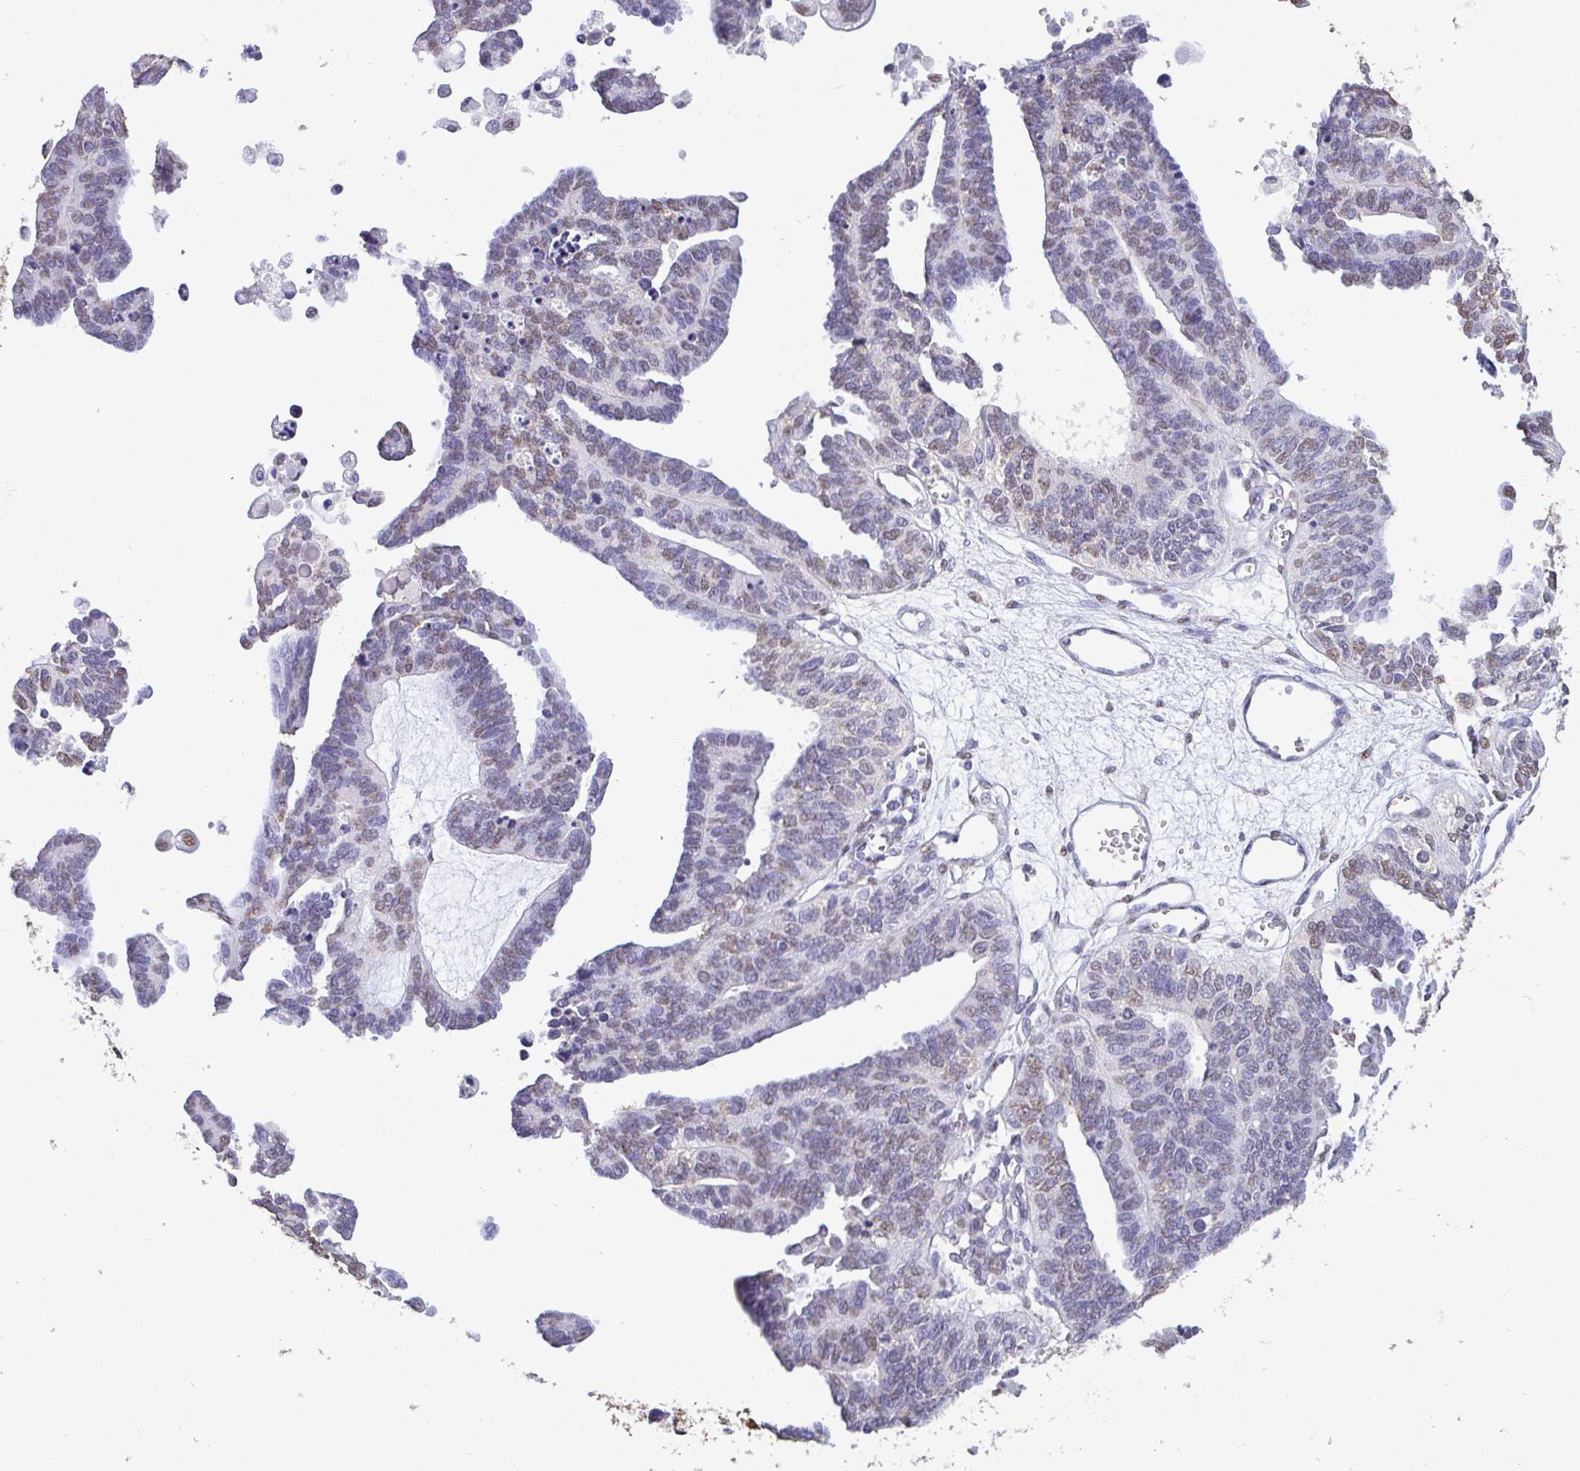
{"staining": {"intensity": "weak", "quantity": "25%-75%", "location": "nuclear"}, "tissue": "ovarian cancer", "cell_type": "Tumor cells", "image_type": "cancer", "snomed": [{"axis": "morphology", "description": "Cystadenocarcinoma, serous, NOS"}, {"axis": "topography", "description": "Ovary"}], "caption": "This photomicrograph exhibits immunohistochemistry (IHC) staining of human ovarian cancer, with low weak nuclear expression in approximately 25%-75% of tumor cells.", "gene": "SEMA6B", "patient": {"sex": "female", "age": 51}}